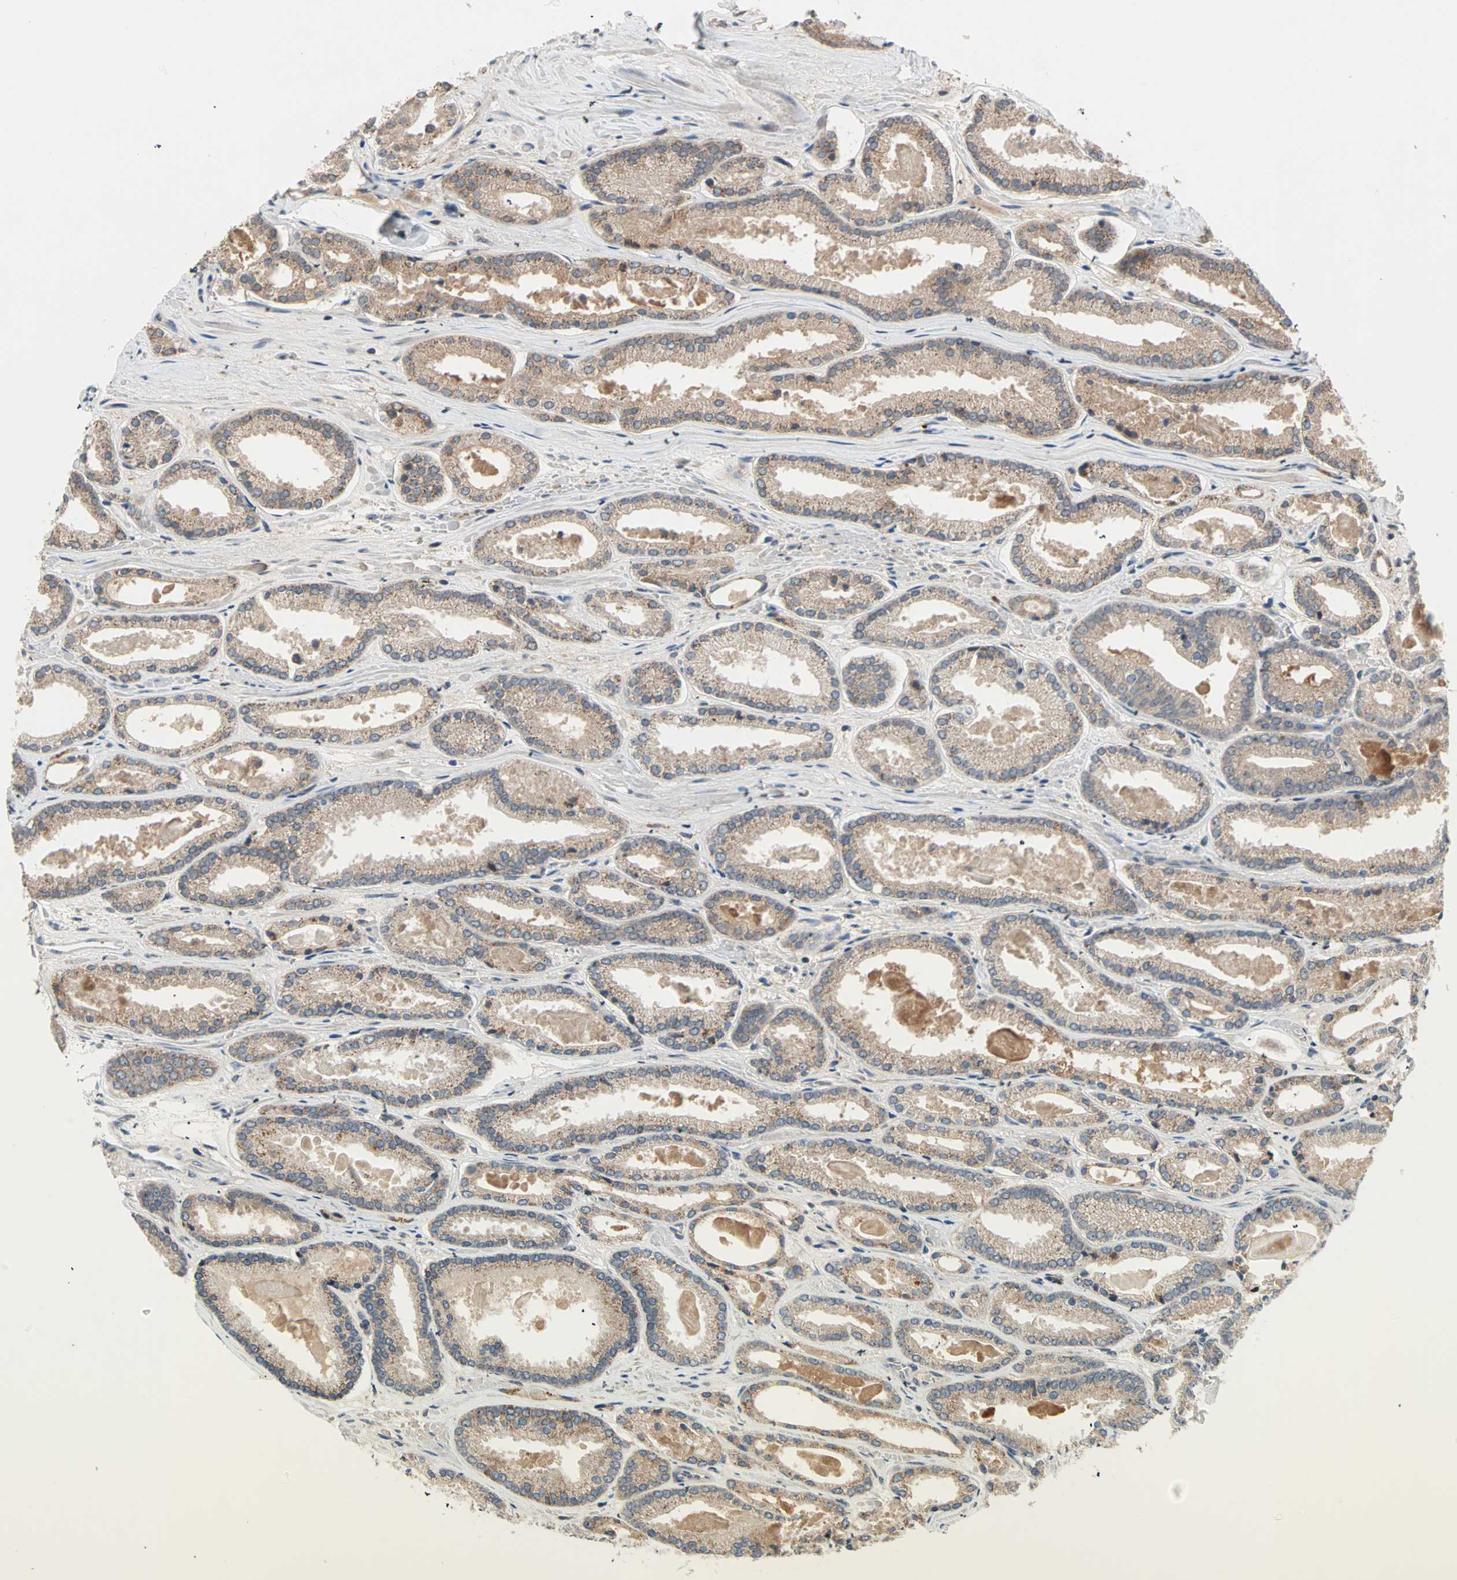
{"staining": {"intensity": "moderate", "quantity": "25%-75%", "location": "cytoplasmic/membranous"}, "tissue": "prostate cancer", "cell_type": "Tumor cells", "image_type": "cancer", "snomed": [{"axis": "morphology", "description": "Adenocarcinoma, Low grade"}, {"axis": "topography", "description": "Prostate"}], "caption": "A micrograph showing moderate cytoplasmic/membranous expression in about 25%-75% of tumor cells in prostate adenocarcinoma (low-grade), as visualized by brown immunohistochemical staining.", "gene": "PROS1", "patient": {"sex": "male", "age": 59}}